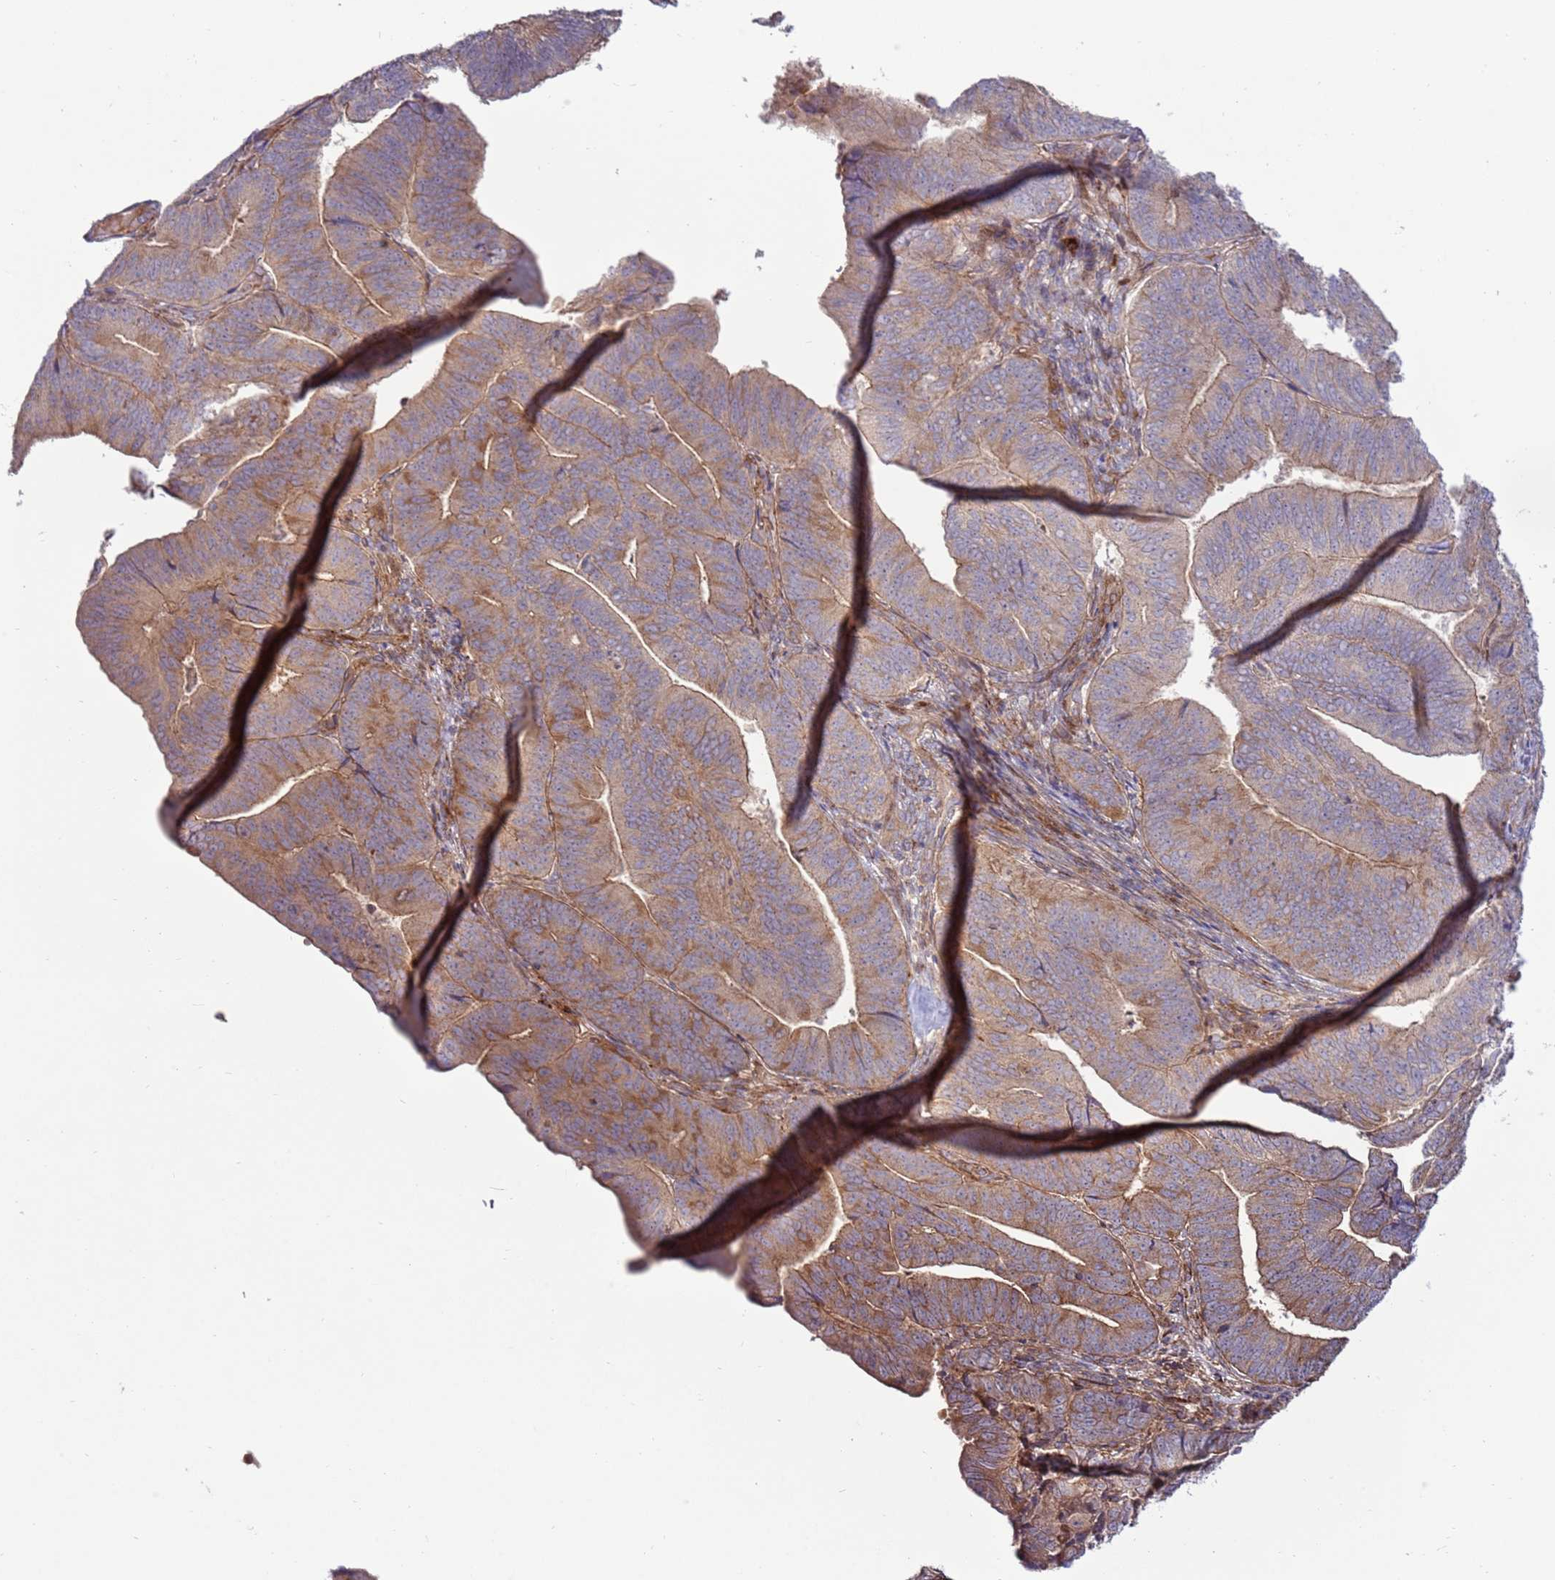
{"staining": {"intensity": "moderate", "quantity": "25%-75%", "location": "cytoplasmic/membranous"}, "tissue": "endometrial cancer", "cell_type": "Tumor cells", "image_type": "cancer", "snomed": [{"axis": "morphology", "description": "Adenocarcinoma, NOS"}, {"axis": "topography", "description": "Endometrium"}], "caption": "Immunohistochemical staining of endometrial cancer displays medium levels of moderate cytoplasmic/membranous positivity in approximately 25%-75% of tumor cells.", "gene": "ZNF624", "patient": {"sex": "female", "age": 70}}